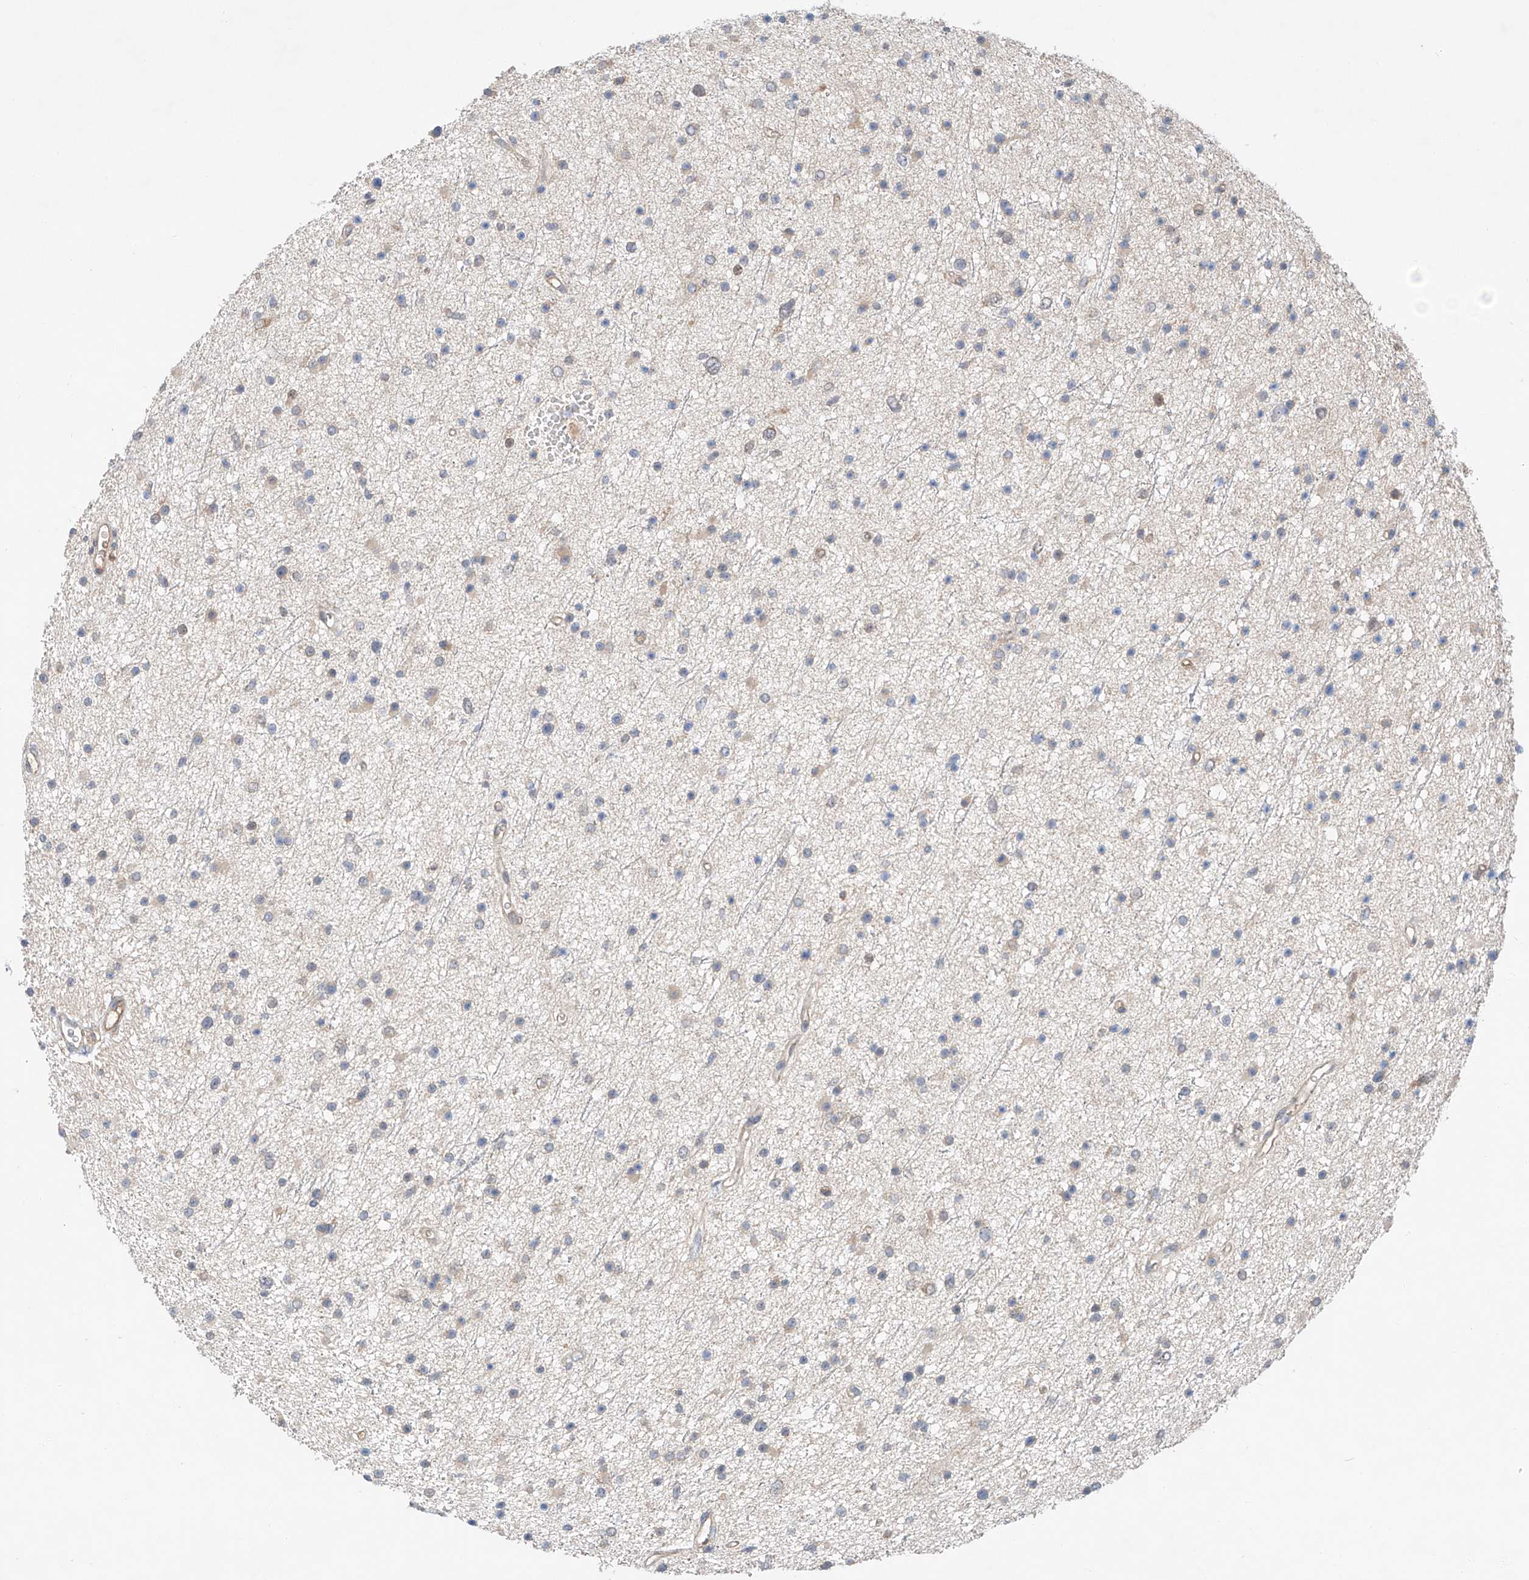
{"staining": {"intensity": "negative", "quantity": "none", "location": "none"}, "tissue": "glioma", "cell_type": "Tumor cells", "image_type": "cancer", "snomed": [{"axis": "morphology", "description": "Glioma, malignant, Low grade"}, {"axis": "topography", "description": "Cerebral cortex"}], "caption": "Human glioma stained for a protein using immunohistochemistry displays no expression in tumor cells.", "gene": "RUSC1", "patient": {"sex": "female", "age": 39}}